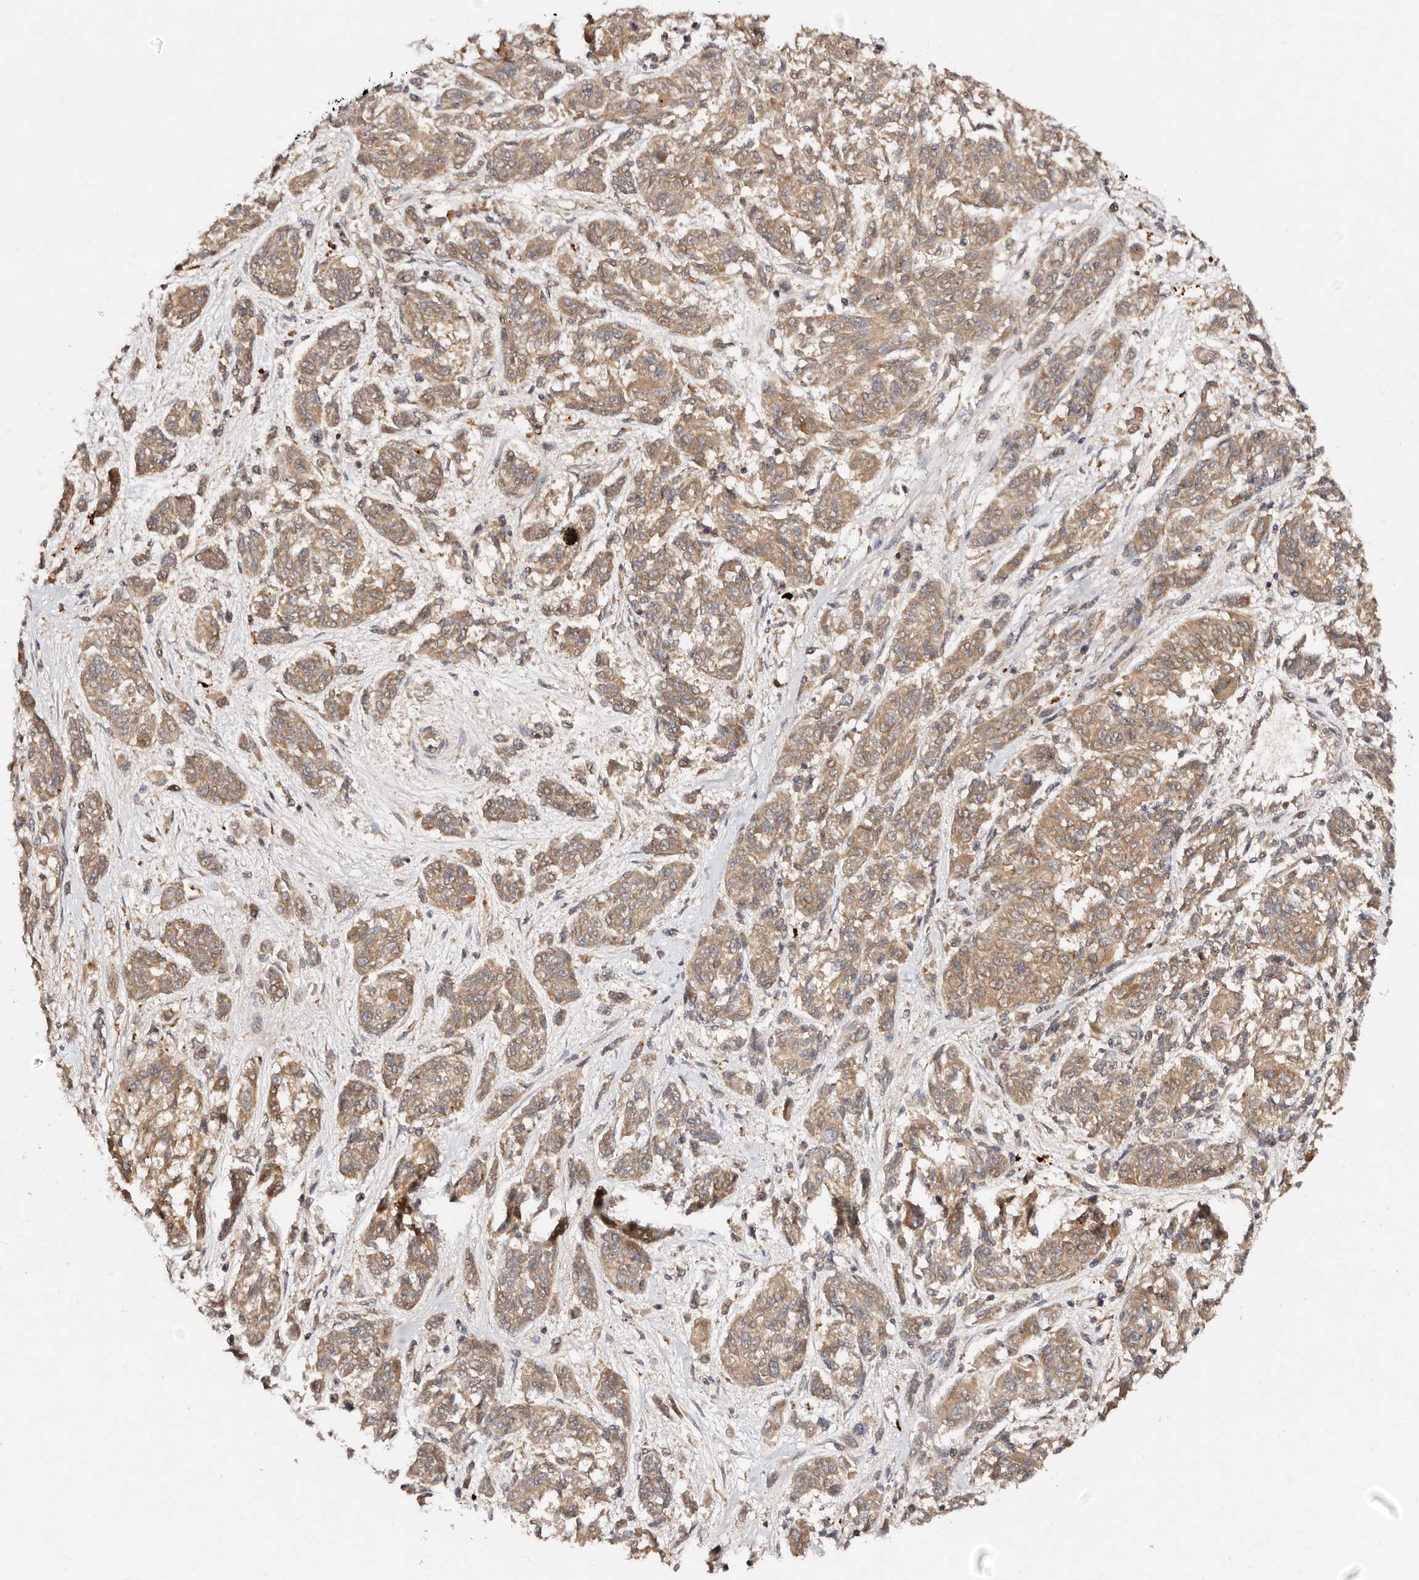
{"staining": {"intensity": "moderate", "quantity": ">75%", "location": "cytoplasmic/membranous"}, "tissue": "melanoma", "cell_type": "Tumor cells", "image_type": "cancer", "snomed": [{"axis": "morphology", "description": "Malignant melanoma, NOS"}, {"axis": "topography", "description": "Skin"}], "caption": "High-magnification brightfield microscopy of malignant melanoma stained with DAB (3,3'-diaminobenzidine) (brown) and counterstained with hematoxylin (blue). tumor cells exhibit moderate cytoplasmic/membranous staining is appreciated in approximately>75% of cells.", "gene": "DENND11", "patient": {"sex": "male", "age": 53}}